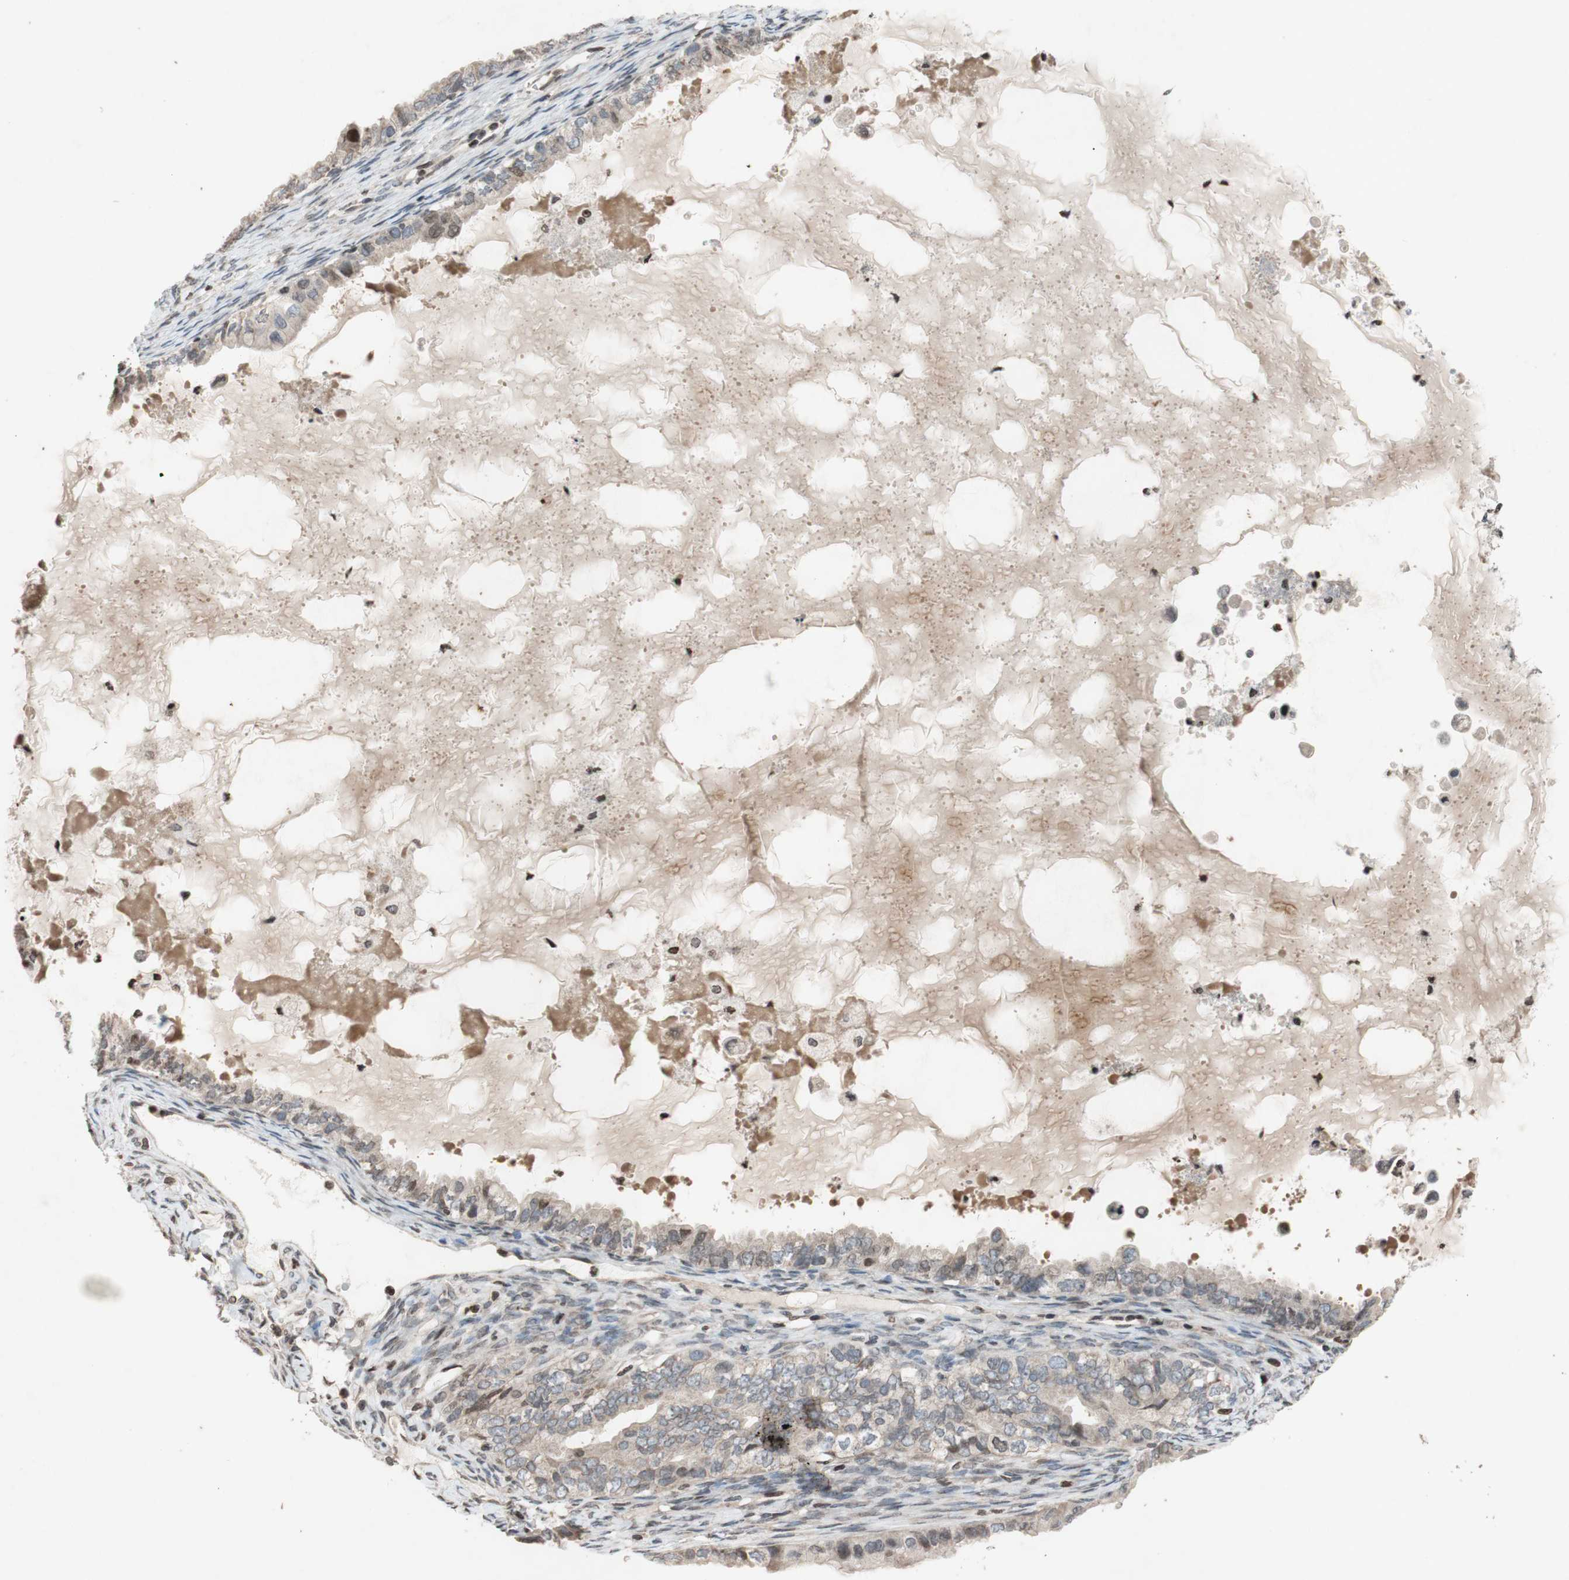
{"staining": {"intensity": "moderate", "quantity": "<25%", "location": "nuclear"}, "tissue": "ovarian cancer", "cell_type": "Tumor cells", "image_type": "cancer", "snomed": [{"axis": "morphology", "description": "Cystadenocarcinoma, mucinous, NOS"}, {"axis": "topography", "description": "Ovary"}], "caption": "This image demonstrates immunohistochemistry staining of human mucinous cystadenocarcinoma (ovarian), with low moderate nuclear expression in approximately <25% of tumor cells.", "gene": "MCM6", "patient": {"sex": "female", "age": 80}}